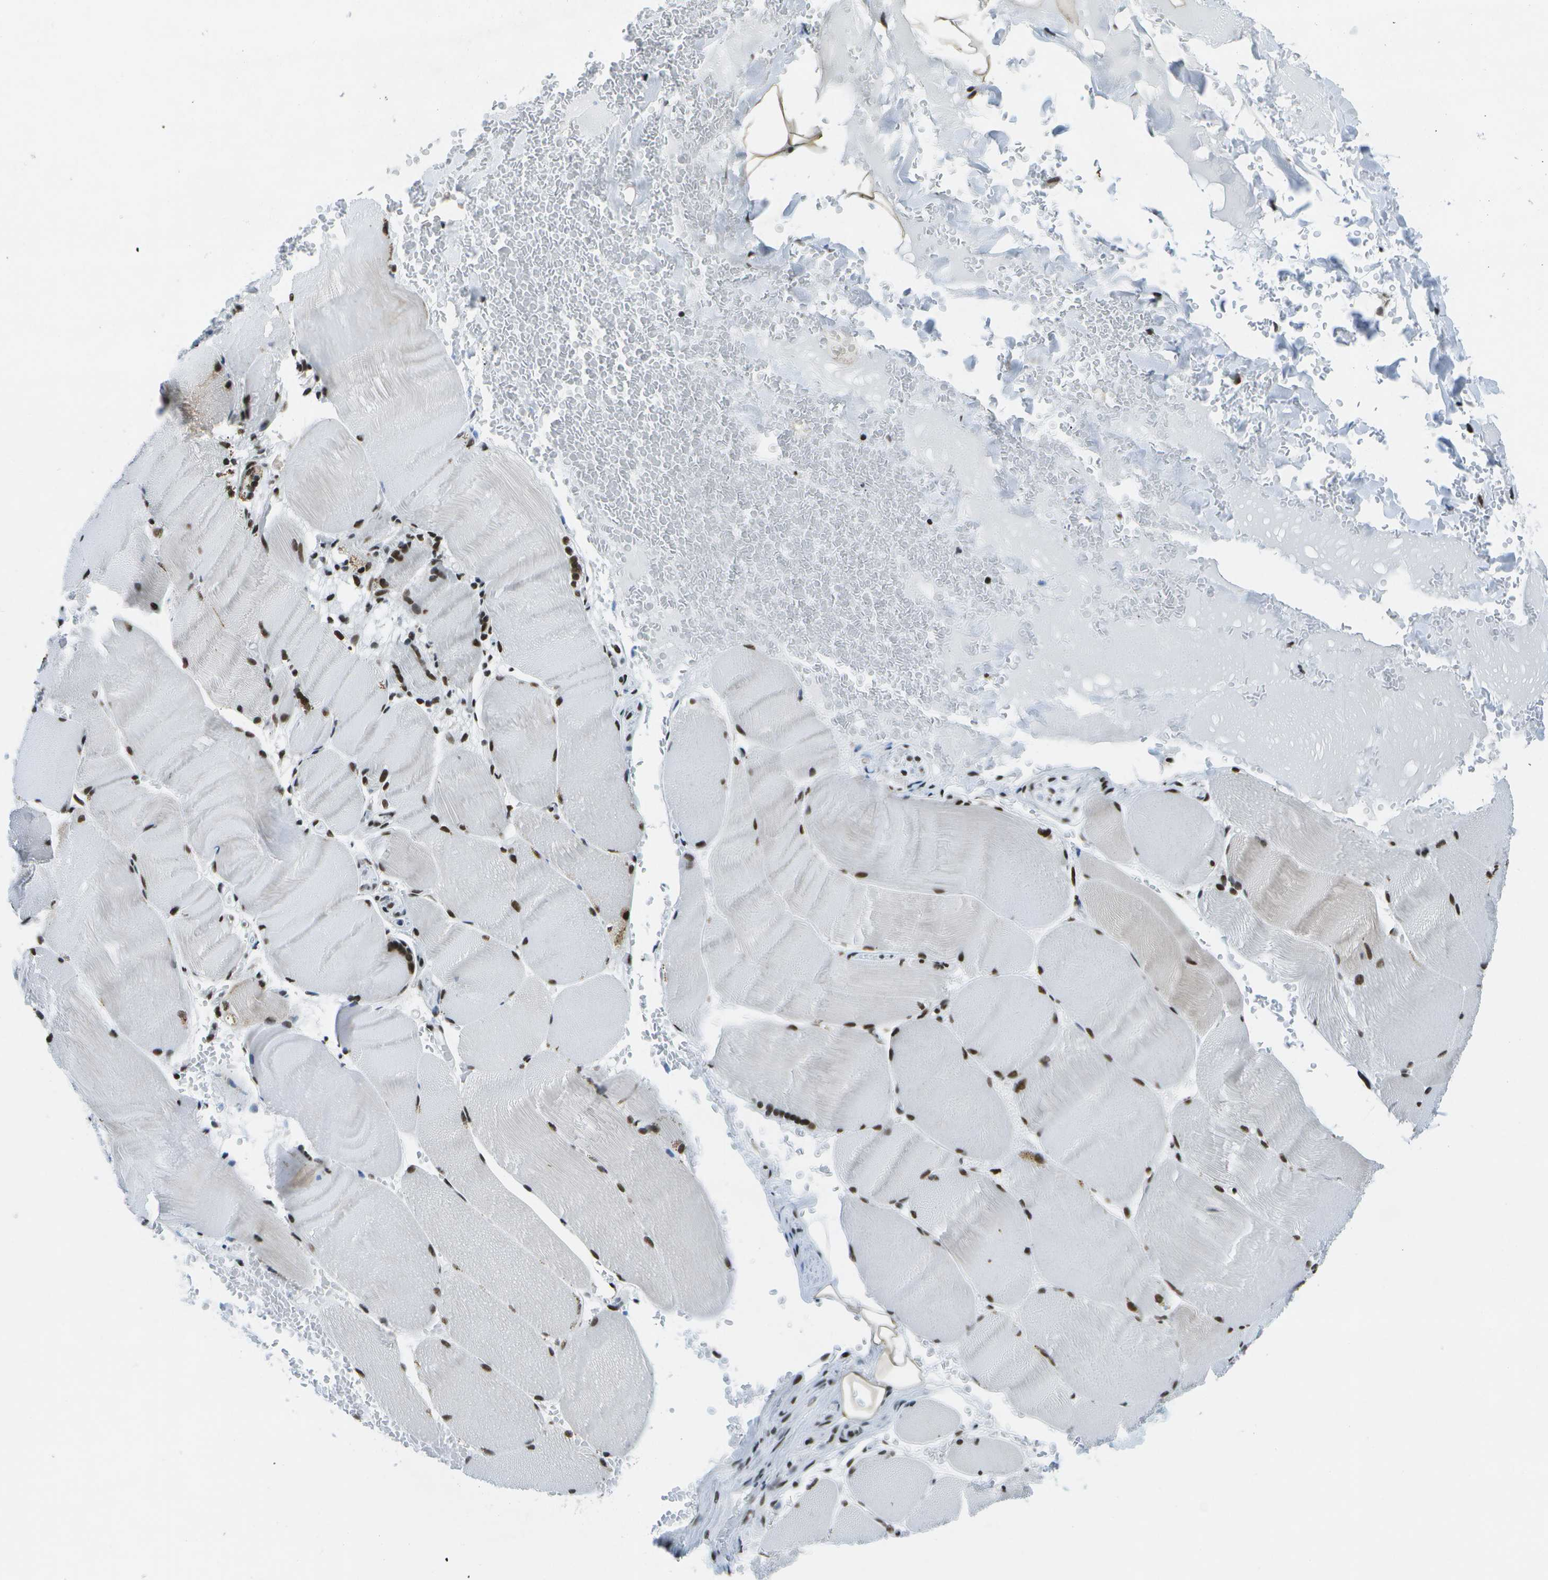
{"staining": {"intensity": "strong", "quantity": ">75%", "location": "nuclear"}, "tissue": "skeletal muscle", "cell_type": "Myocytes", "image_type": "normal", "snomed": [{"axis": "morphology", "description": "Normal tissue, NOS"}, {"axis": "topography", "description": "Skin"}, {"axis": "topography", "description": "Skeletal muscle"}], "caption": "Unremarkable skeletal muscle was stained to show a protein in brown. There is high levels of strong nuclear positivity in about >75% of myocytes.", "gene": "NSRP1", "patient": {"sex": "male", "age": 83}}